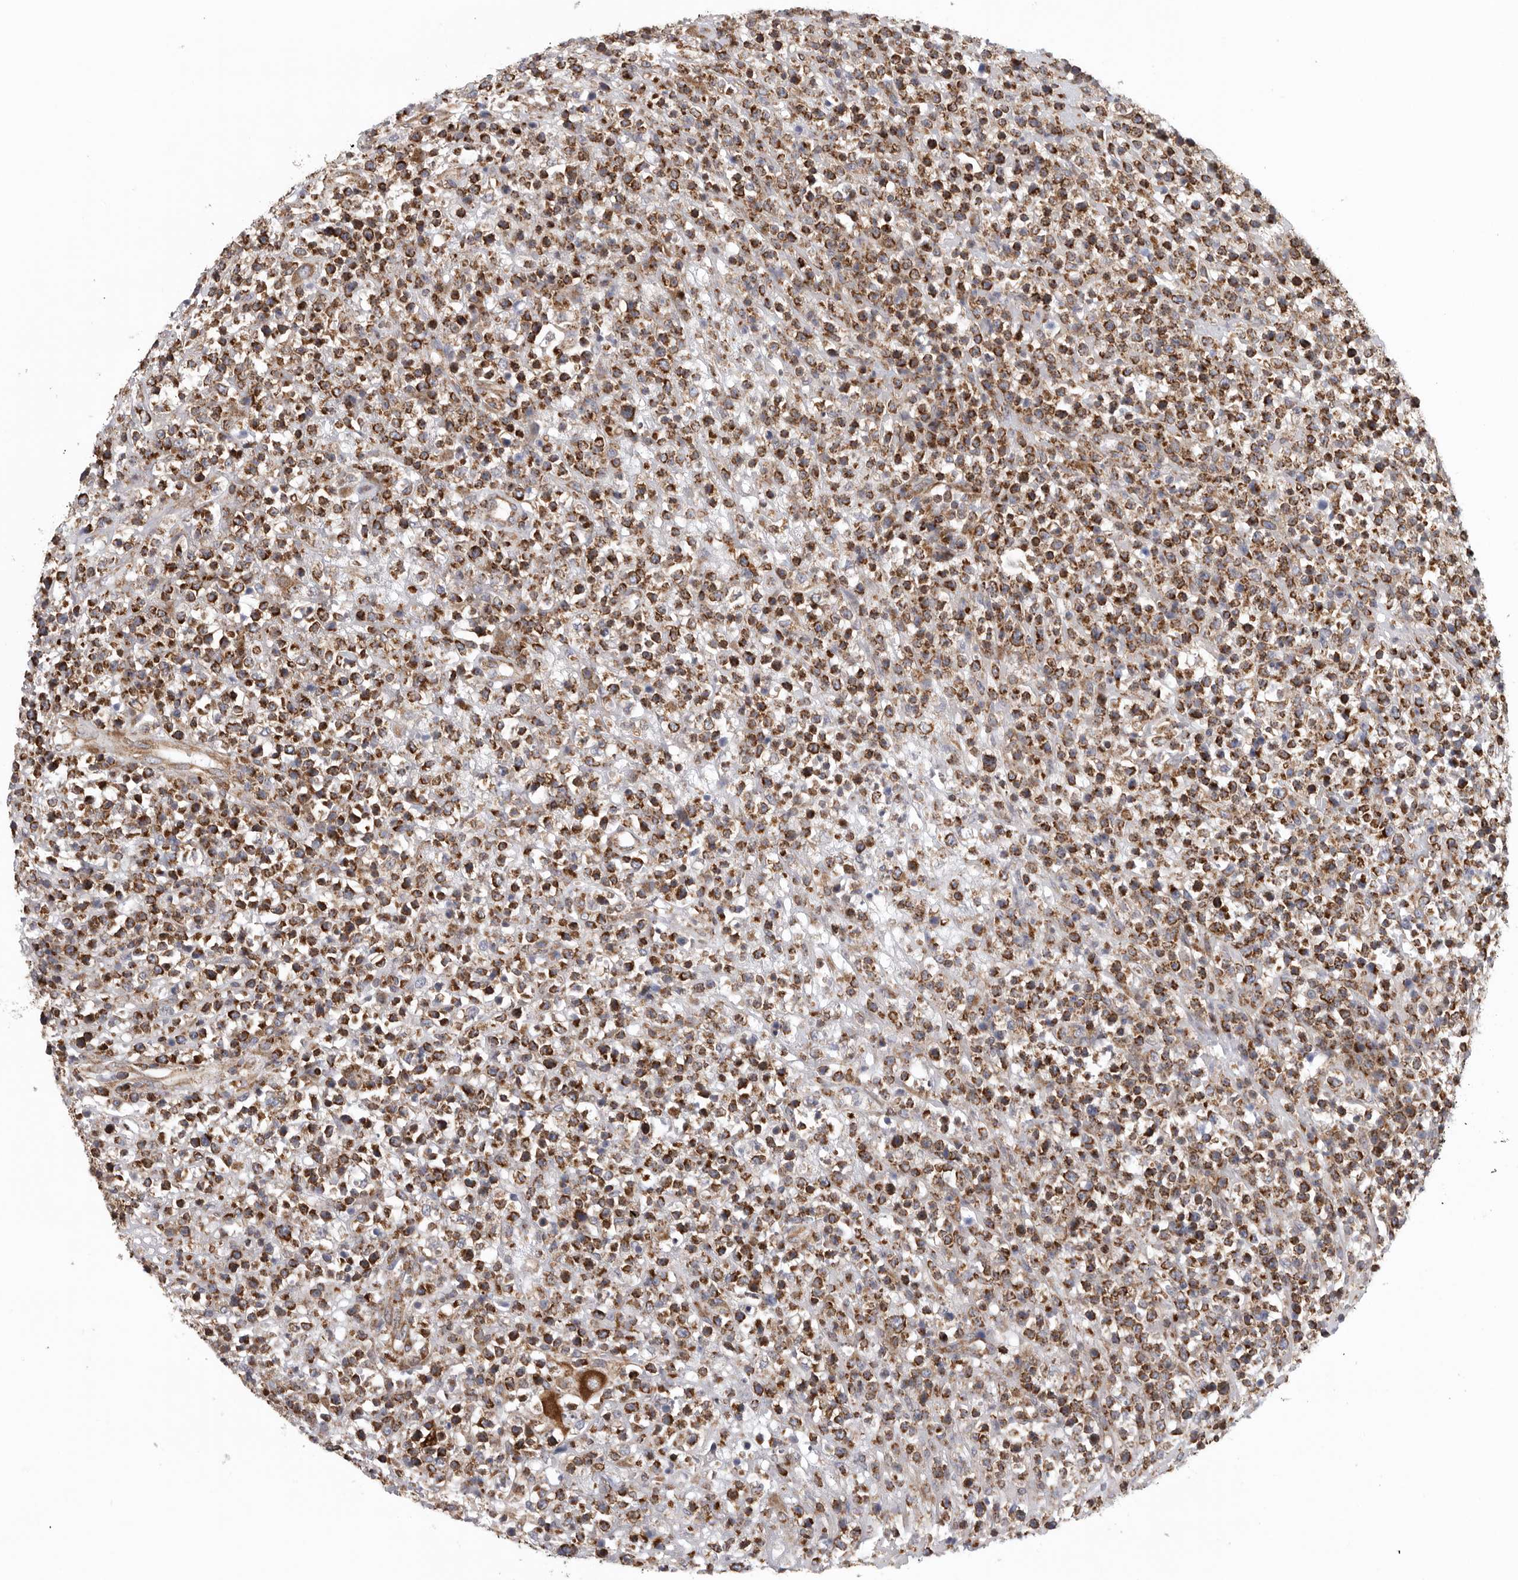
{"staining": {"intensity": "strong", "quantity": ">75%", "location": "cytoplasmic/membranous"}, "tissue": "lymphoma", "cell_type": "Tumor cells", "image_type": "cancer", "snomed": [{"axis": "morphology", "description": "Malignant lymphoma, non-Hodgkin's type, High grade"}, {"axis": "topography", "description": "Colon"}], "caption": "Immunohistochemistry (DAB (3,3'-diaminobenzidine)) staining of lymphoma reveals strong cytoplasmic/membranous protein expression in approximately >75% of tumor cells.", "gene": "FKBP8", "patient": {"sex": "female", "age": 53}}